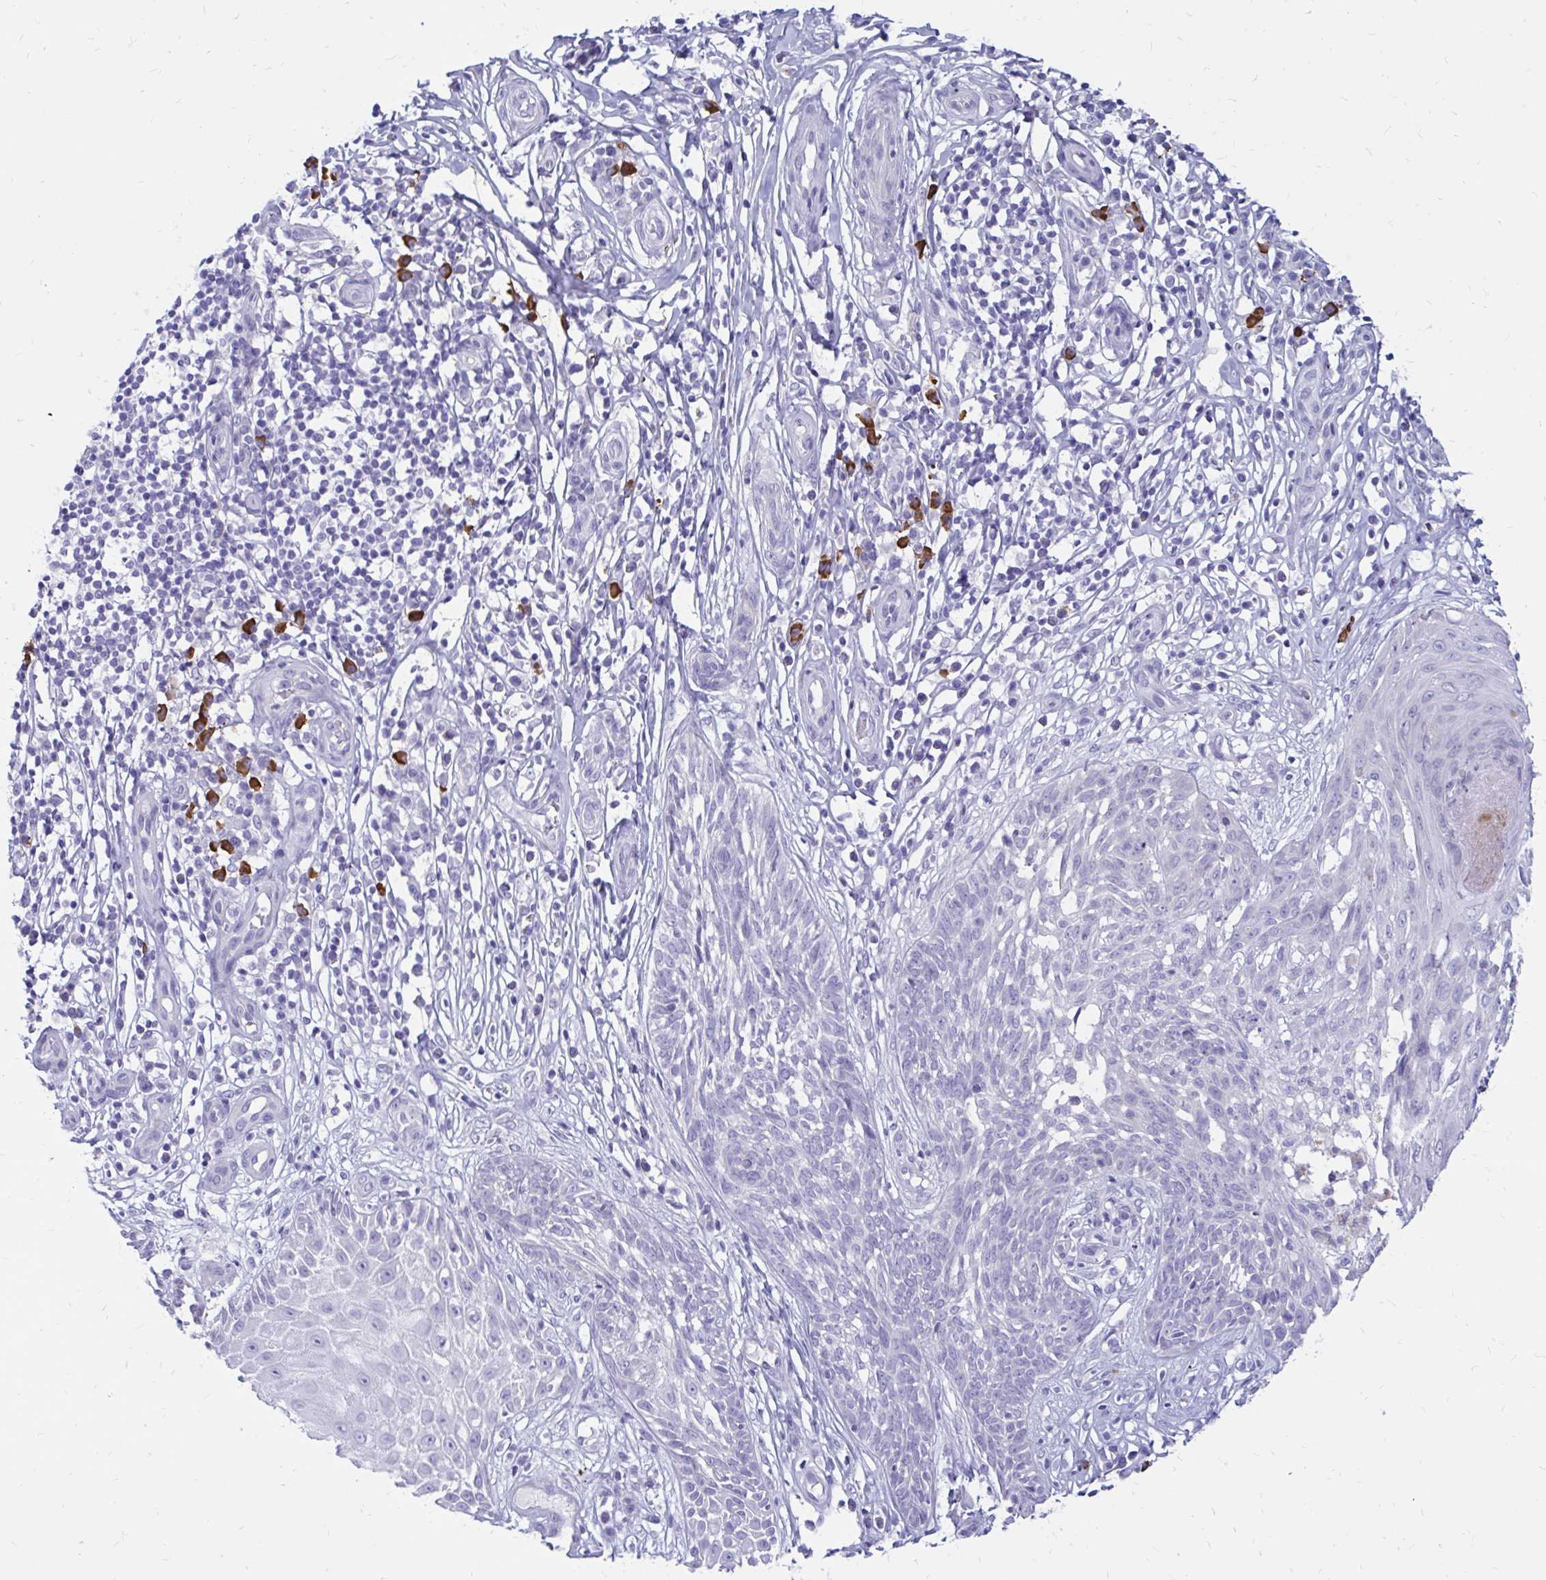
{"staining": {"intensity": "negative", "quantity": "none", "location": "none"}, "tissue": "skin cancer", "cell_type": "Tumor cells", "image_type": "cancer", "snomed": [{"axis": "morphology", "description": "Basal cell carcinoma"}, {"axis": "topography", "description": "Skin"}, {"axis": "topography", "description": "Skin, foot"}], "caption": "Tumor cells are negative for brown protein staining in basal cell carcinoma (skin).", "gene": "IGSF5", "patient": {"sex": "female", "age": 86}}